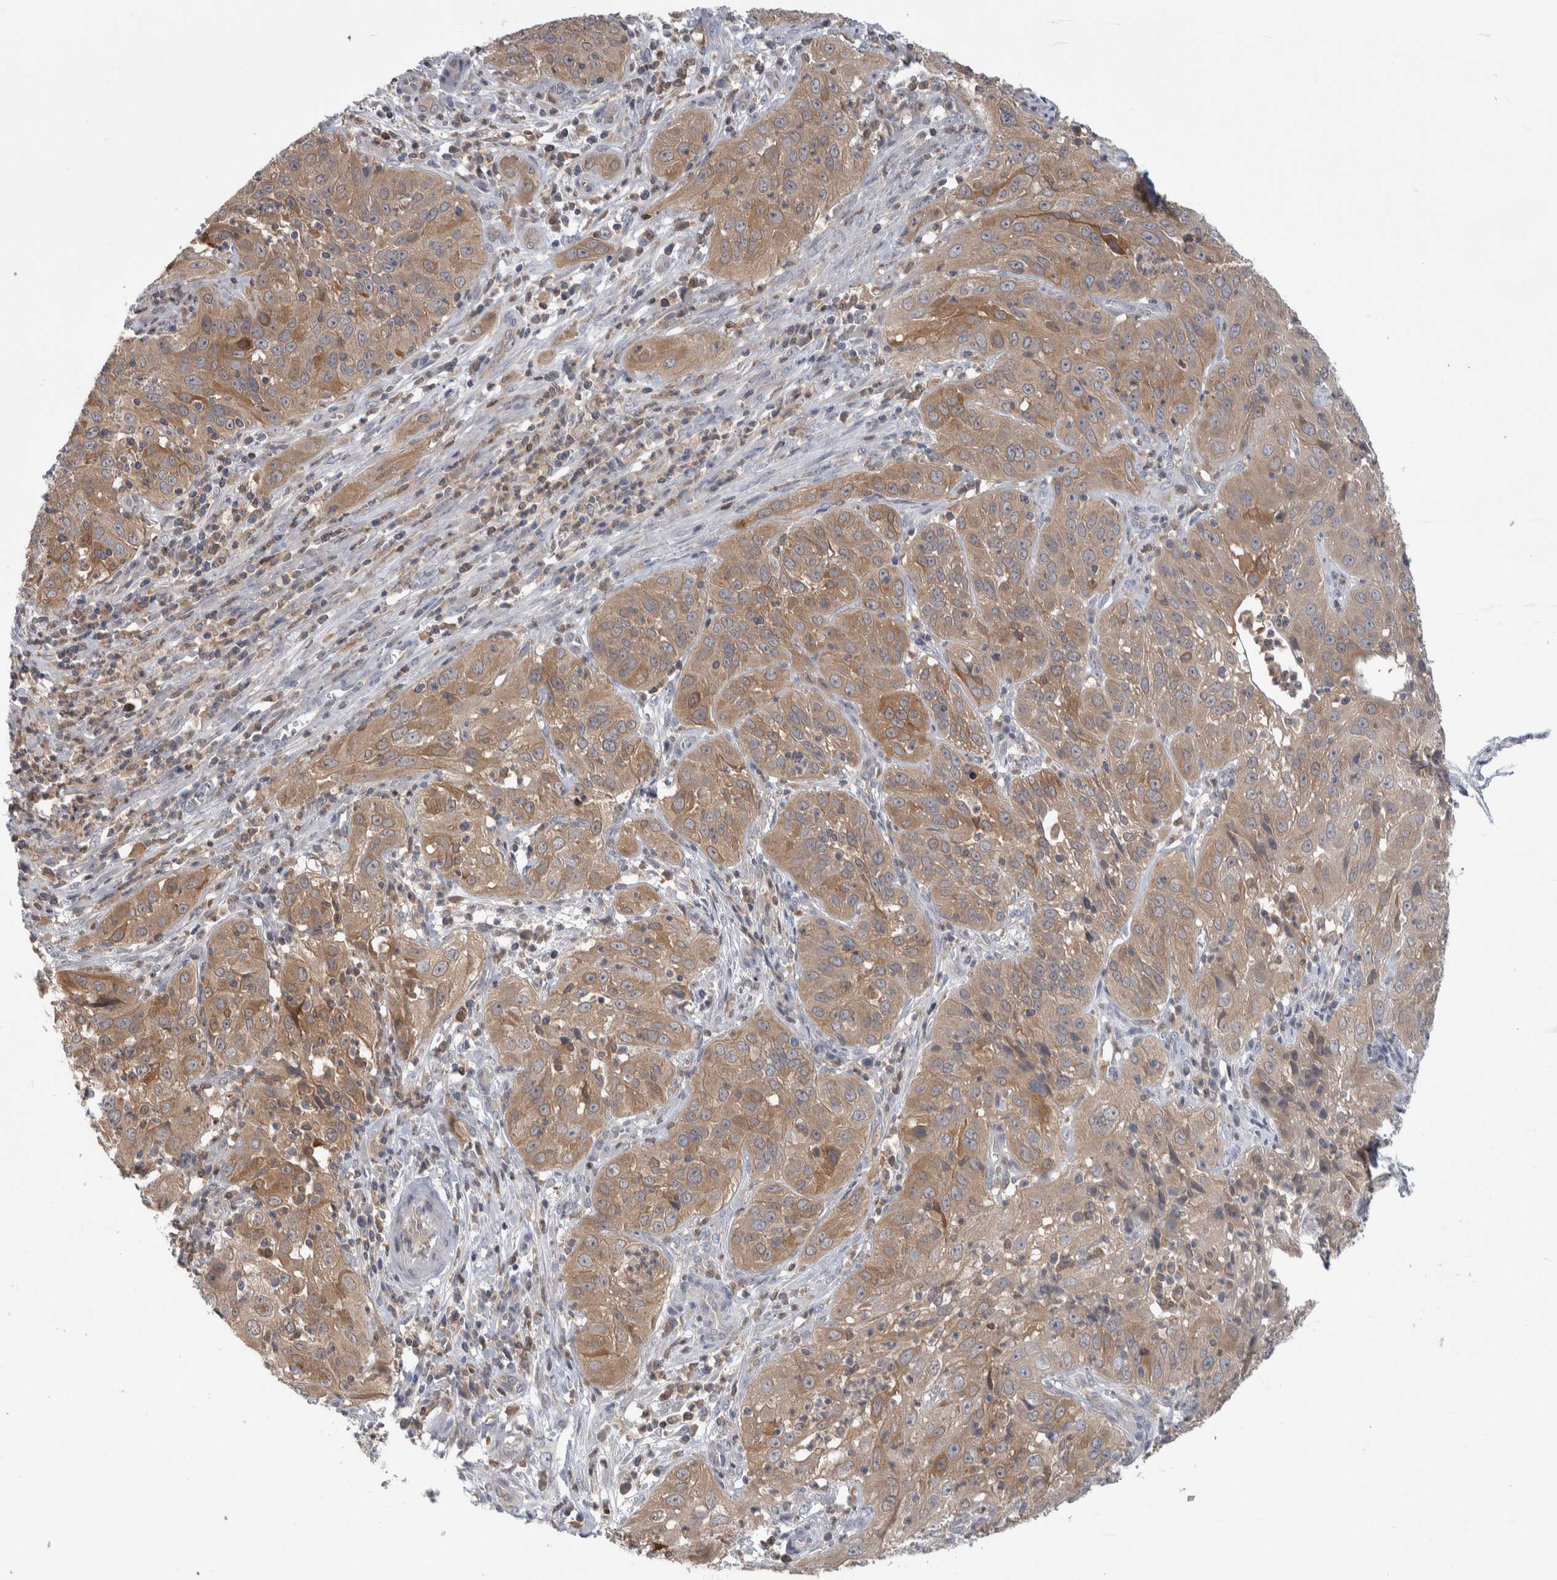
{"staining": {"intensity": "moderate", "quantity": ">75%", "location": "cytoplasmic/membranous"}, "tissue": "cervical cancer", "cell_type": "Tumor cells", "image_type": "cancer", "snomed": [{"axis": "morphology", "description": "Squamous cell carcinoma, NOS"}, {"axis": "topography", "description": "Cervix"}], "caption": "This is an image of immunohistochemistry staining of squamous cell carcinoma (cervical), which shows moderate expression in the cytoplasmic/membranous of tumor cells.", "gene": "HTATIP2", "patient": {"sex": "female", "age": 32}}